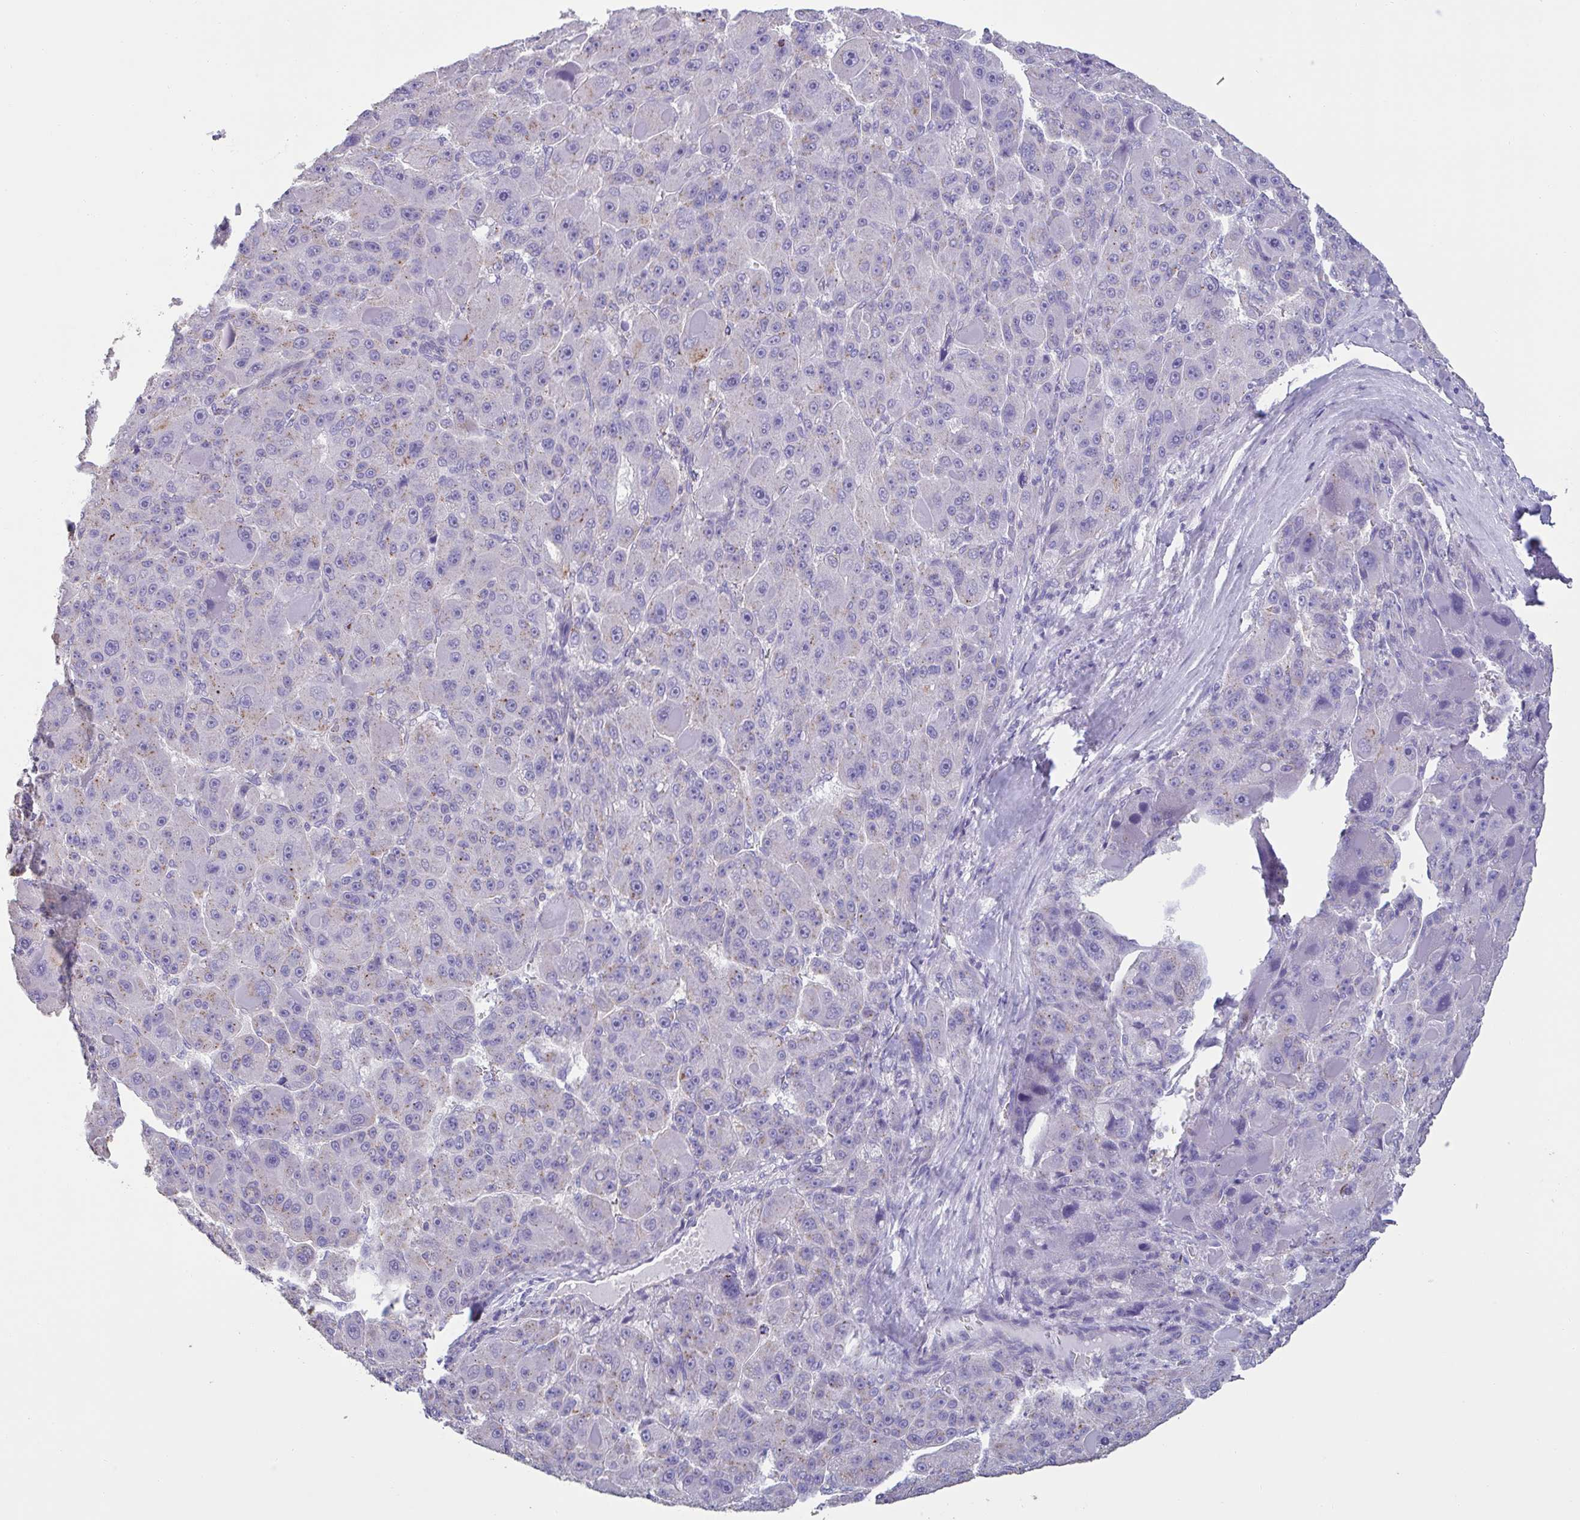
{"staining": {"intensity": "weak", "quantity": "<25%", "location": "cytoplasmic/membranous"}, "tissue": "liver cancer", "cell_type": "Tumor cells", "image_type": "cancer", "snomed": [{"axis": "morphology", "description": "Carcinoma, Hepatocellular, NOS"}, {"axis": "topography", "description": "Liver"}], "caption": "IHC micrograph of neoplastic tissue: human liver cancer (hepatocellular carcinoma) stained with DAB (3,3'-diaminobenzidine) shows no significant protein positivity in tumor cells.", "gene": "CHMP5", "patient": {"sex": "male", "age": 76}}